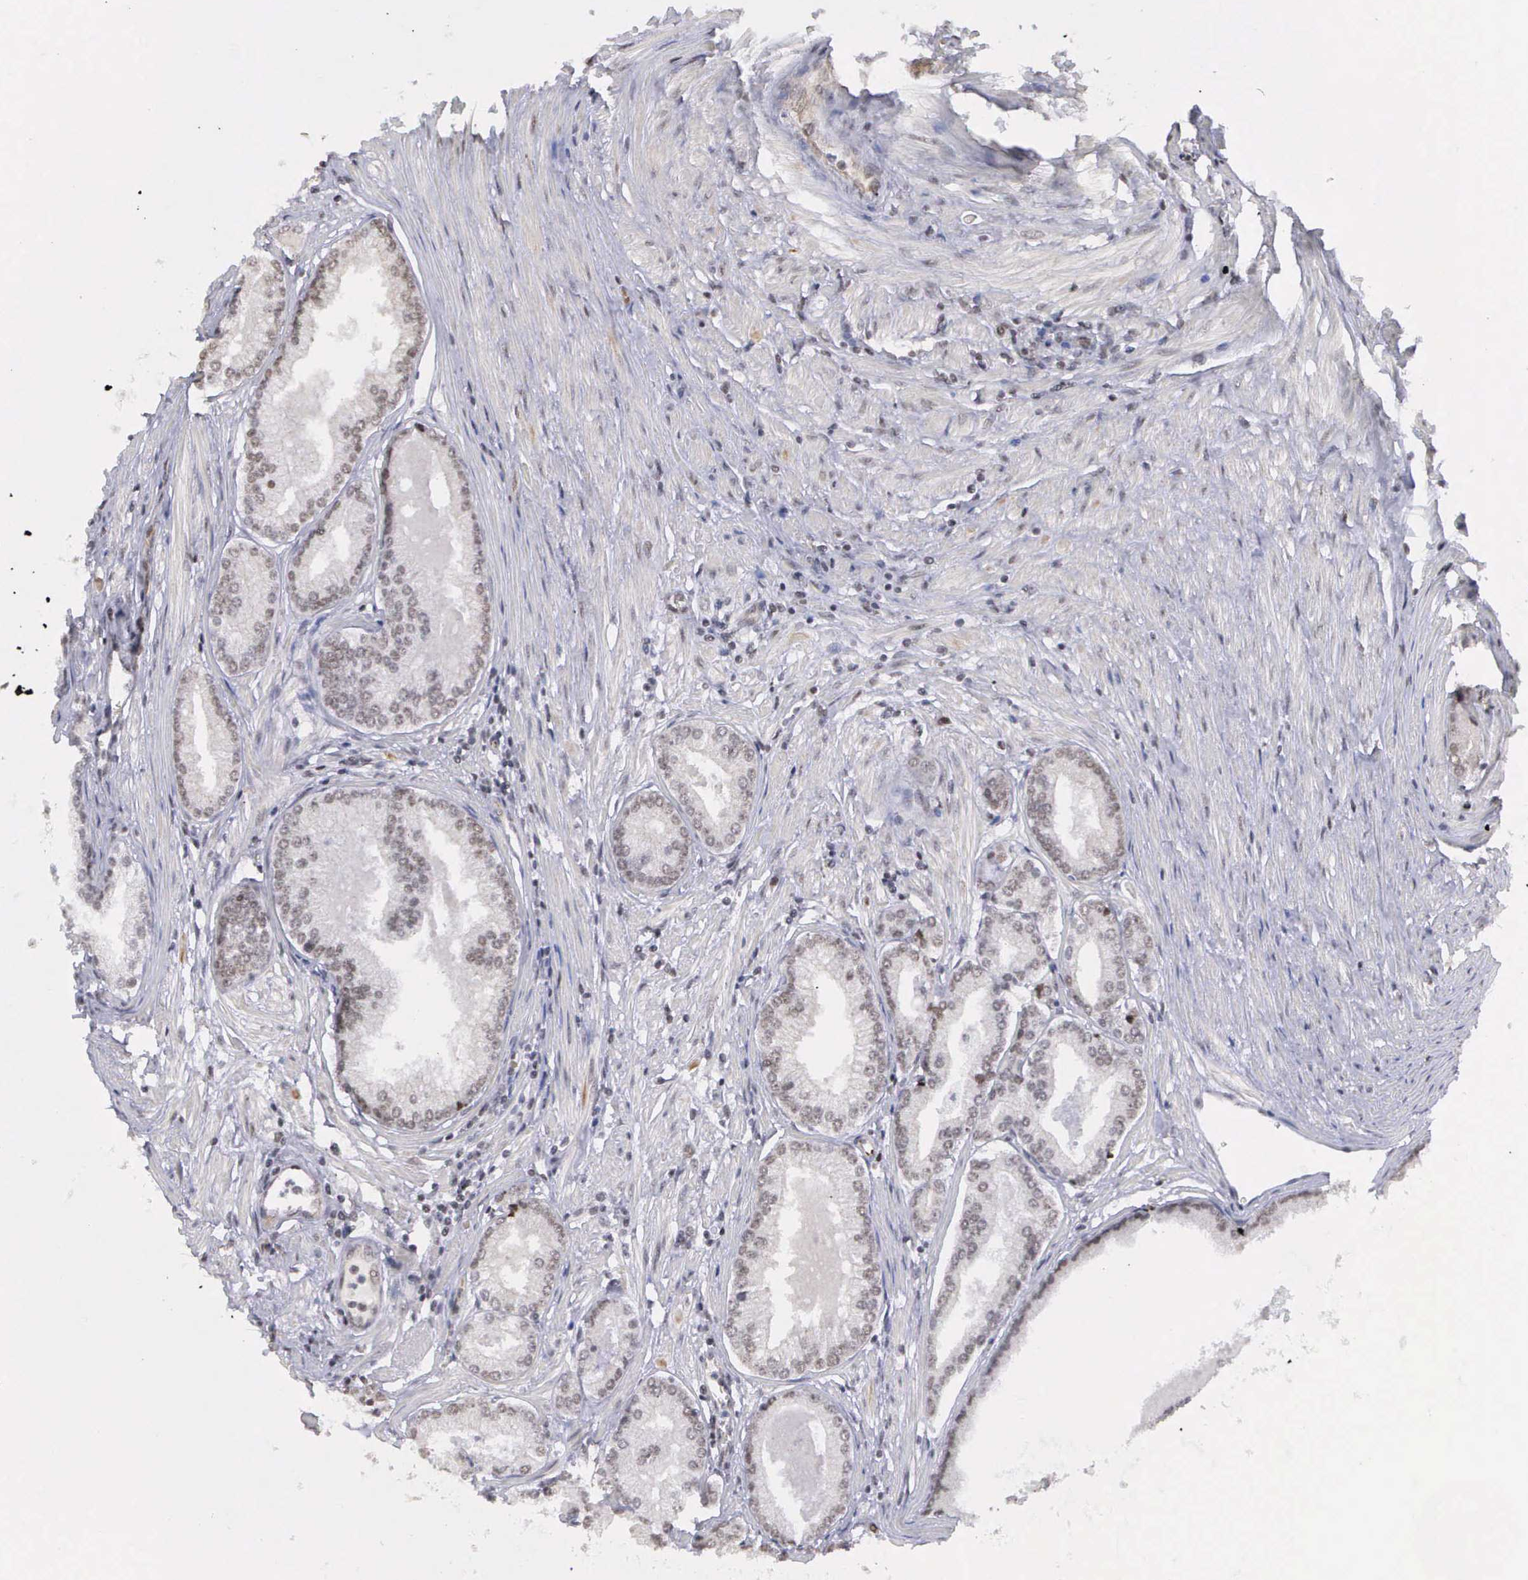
{"staining": {"intensity": "weak", "quantity": "25%-75%", "location": "nuclear"}, "tissue": "prostate cancer", "cell_type": "Tumor cells", "image_type": "cancer", "snomed": [{"axis": "morphology", "description": "Adenocarcinoma, Medium grade"}, {"axis": "topography", "description": "Prostate"}], "caption": "Human adenocarcinoma (medium-grade) (prostate) stained with a brown dye shows weak nuclear positive staining in about 25%-75% of tumor cells.", "gene": "MORC2", "patient": {"sex": "male", "age": 72}}